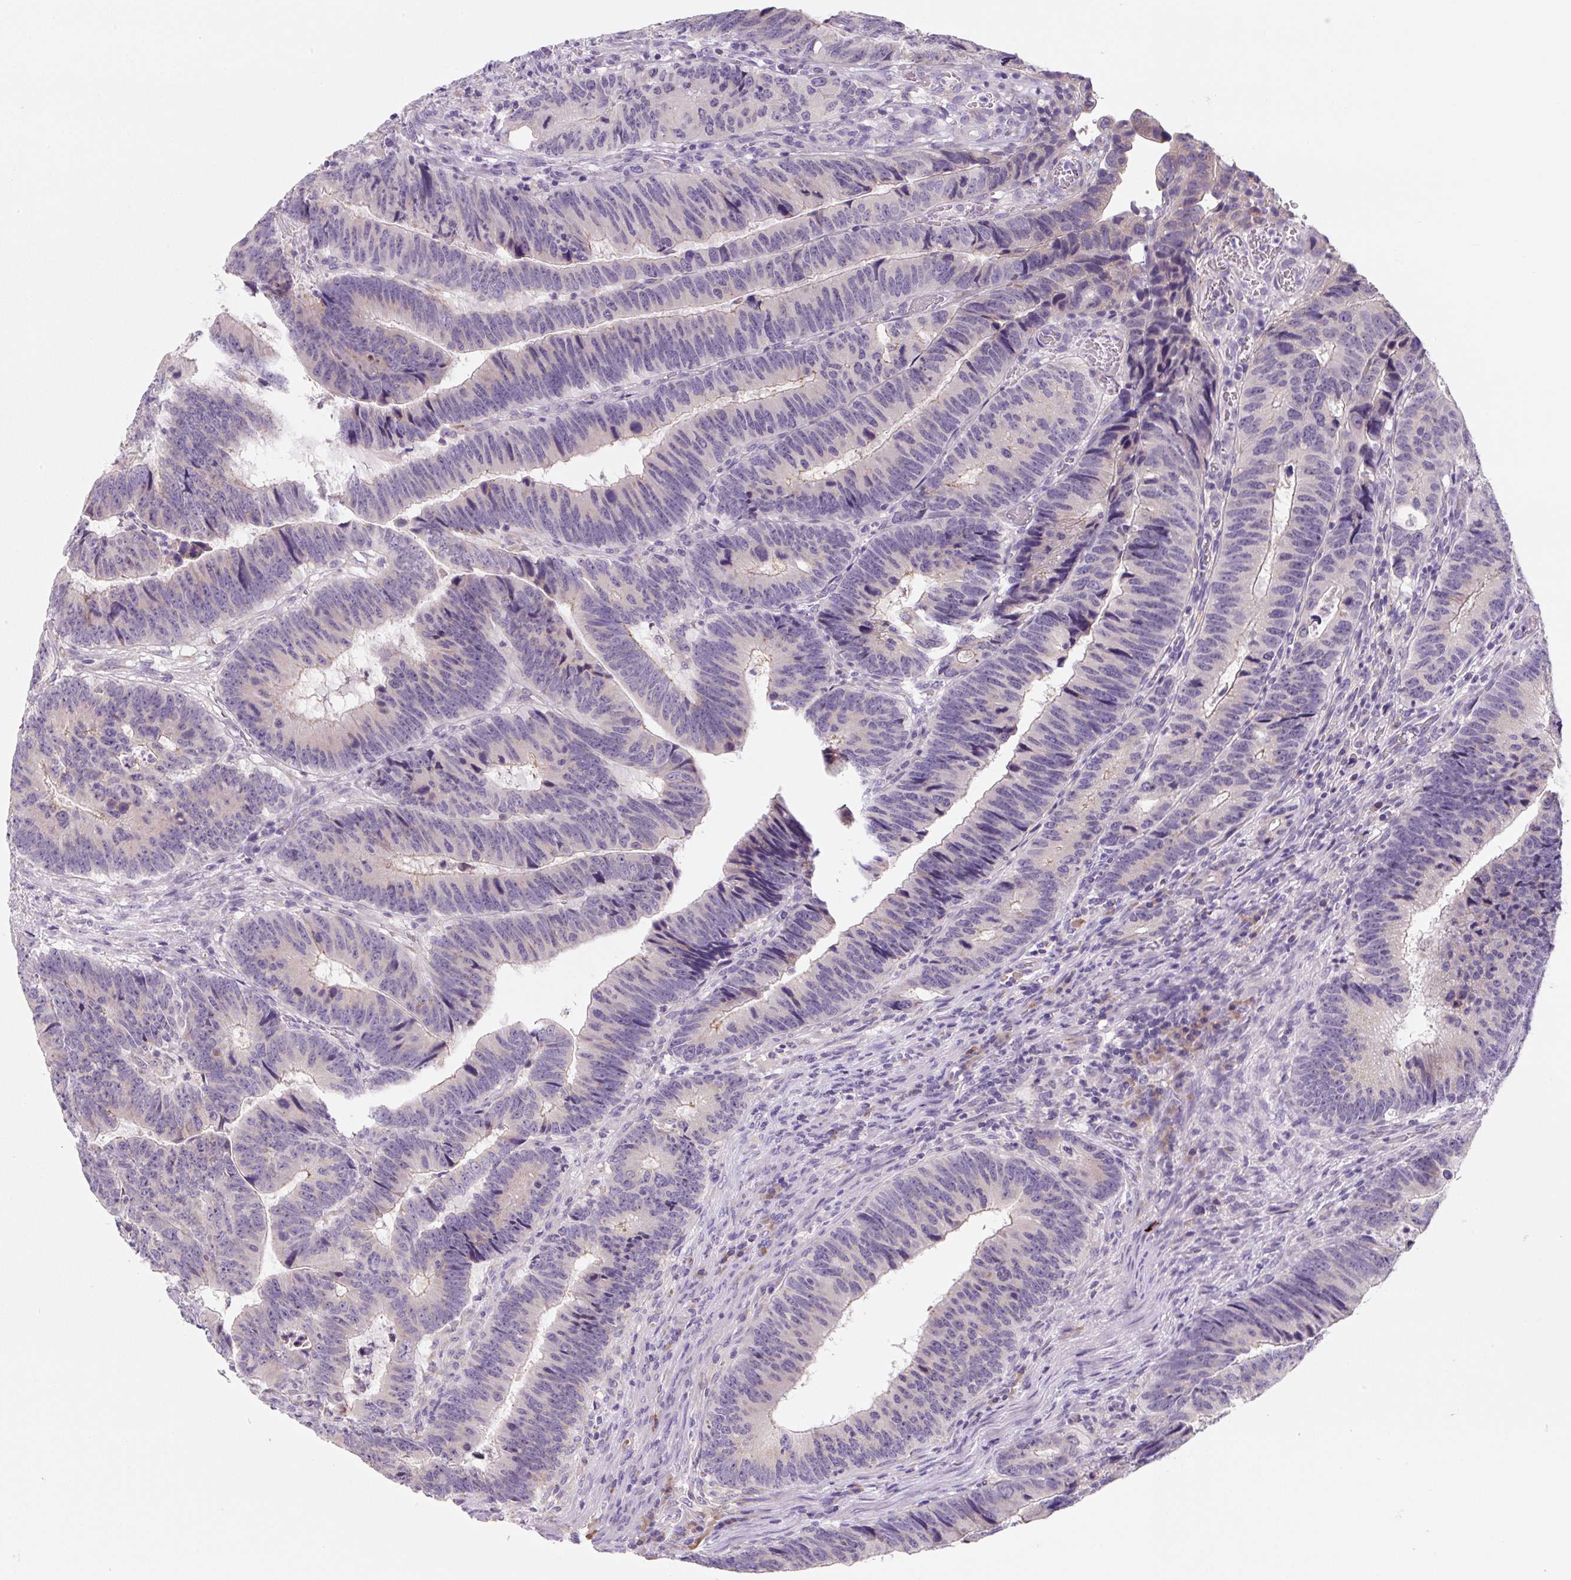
{"staining": {"intensity": "negative", "quantity": "none", "location": "none"}, "tissue": "colorectal cancer", "cell_type": "Tumor cells", "image_type": "cancer", "snomed": [{"axis": "morphology", "description": "Adenocarcinoma, NOS"}, {"axis": "topography", "description": "Colon"}], "caption": "Tumor cells show no significant protein staining in colorectal adenocarcinoma.", "gene": "FZD5", "patient": {"sex": "male", "age": 62}}